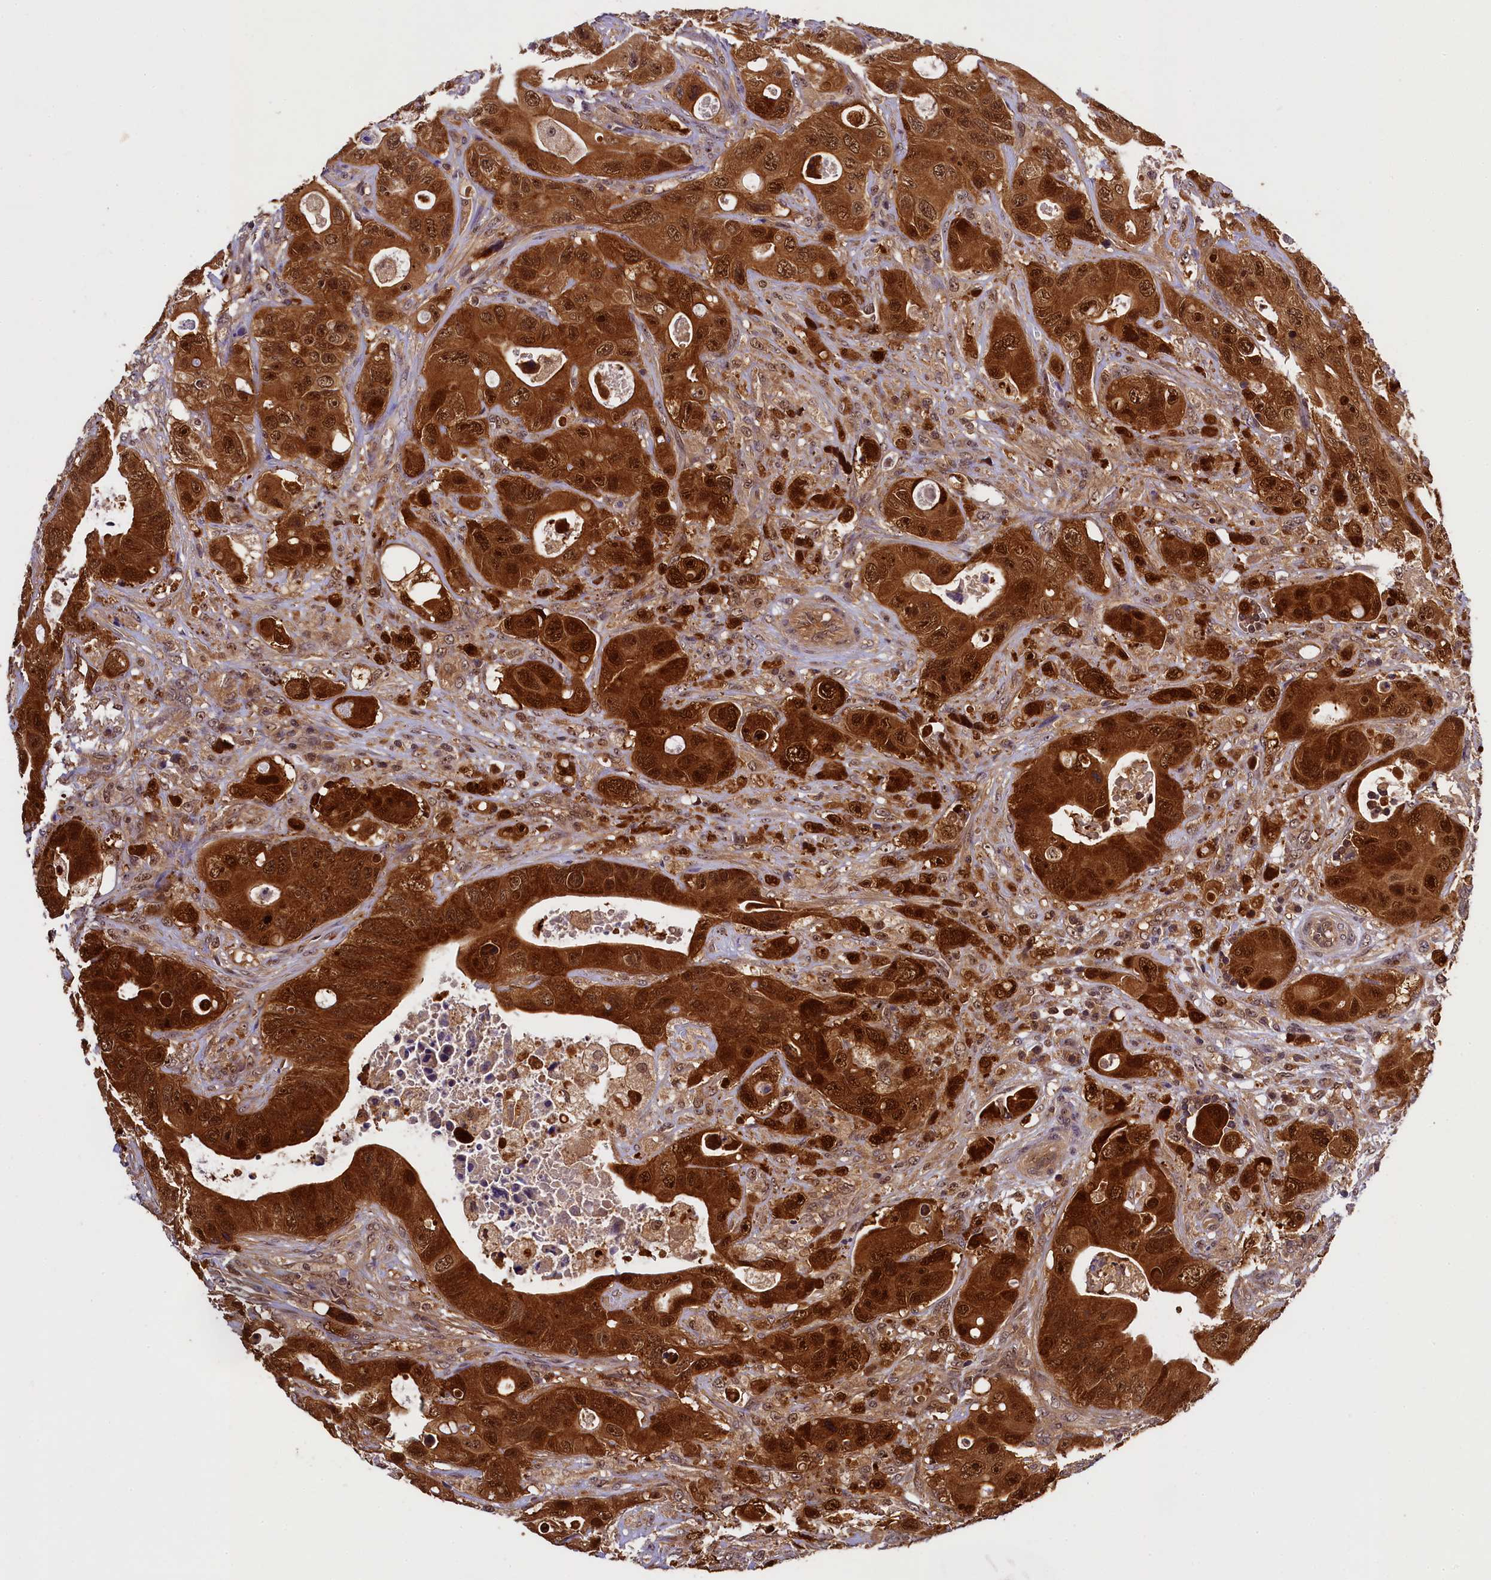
{"staining": {"intensity": "strong", "quantity": ">75%", "location": "cytoplasmic/membranous,nuclear"}, "tissue": "colorectal cancer", "cell_type": "Tumor cells", "image_type": "cancer", "snomed": [{"axis": "morphology", "description": "Adenocarcinoma, NOS"}, {"axis": "topography", "description": "Colon"}], "caption": "Strong cytoplasmic/membranous and nuclear expression for a protein is identified in approximately >75% of tumor cells of adenocarcinoma (colorectal) using immunohistochemistry.", "gene": "EIF6", "patient": {"sex": "female", "age": 46}}